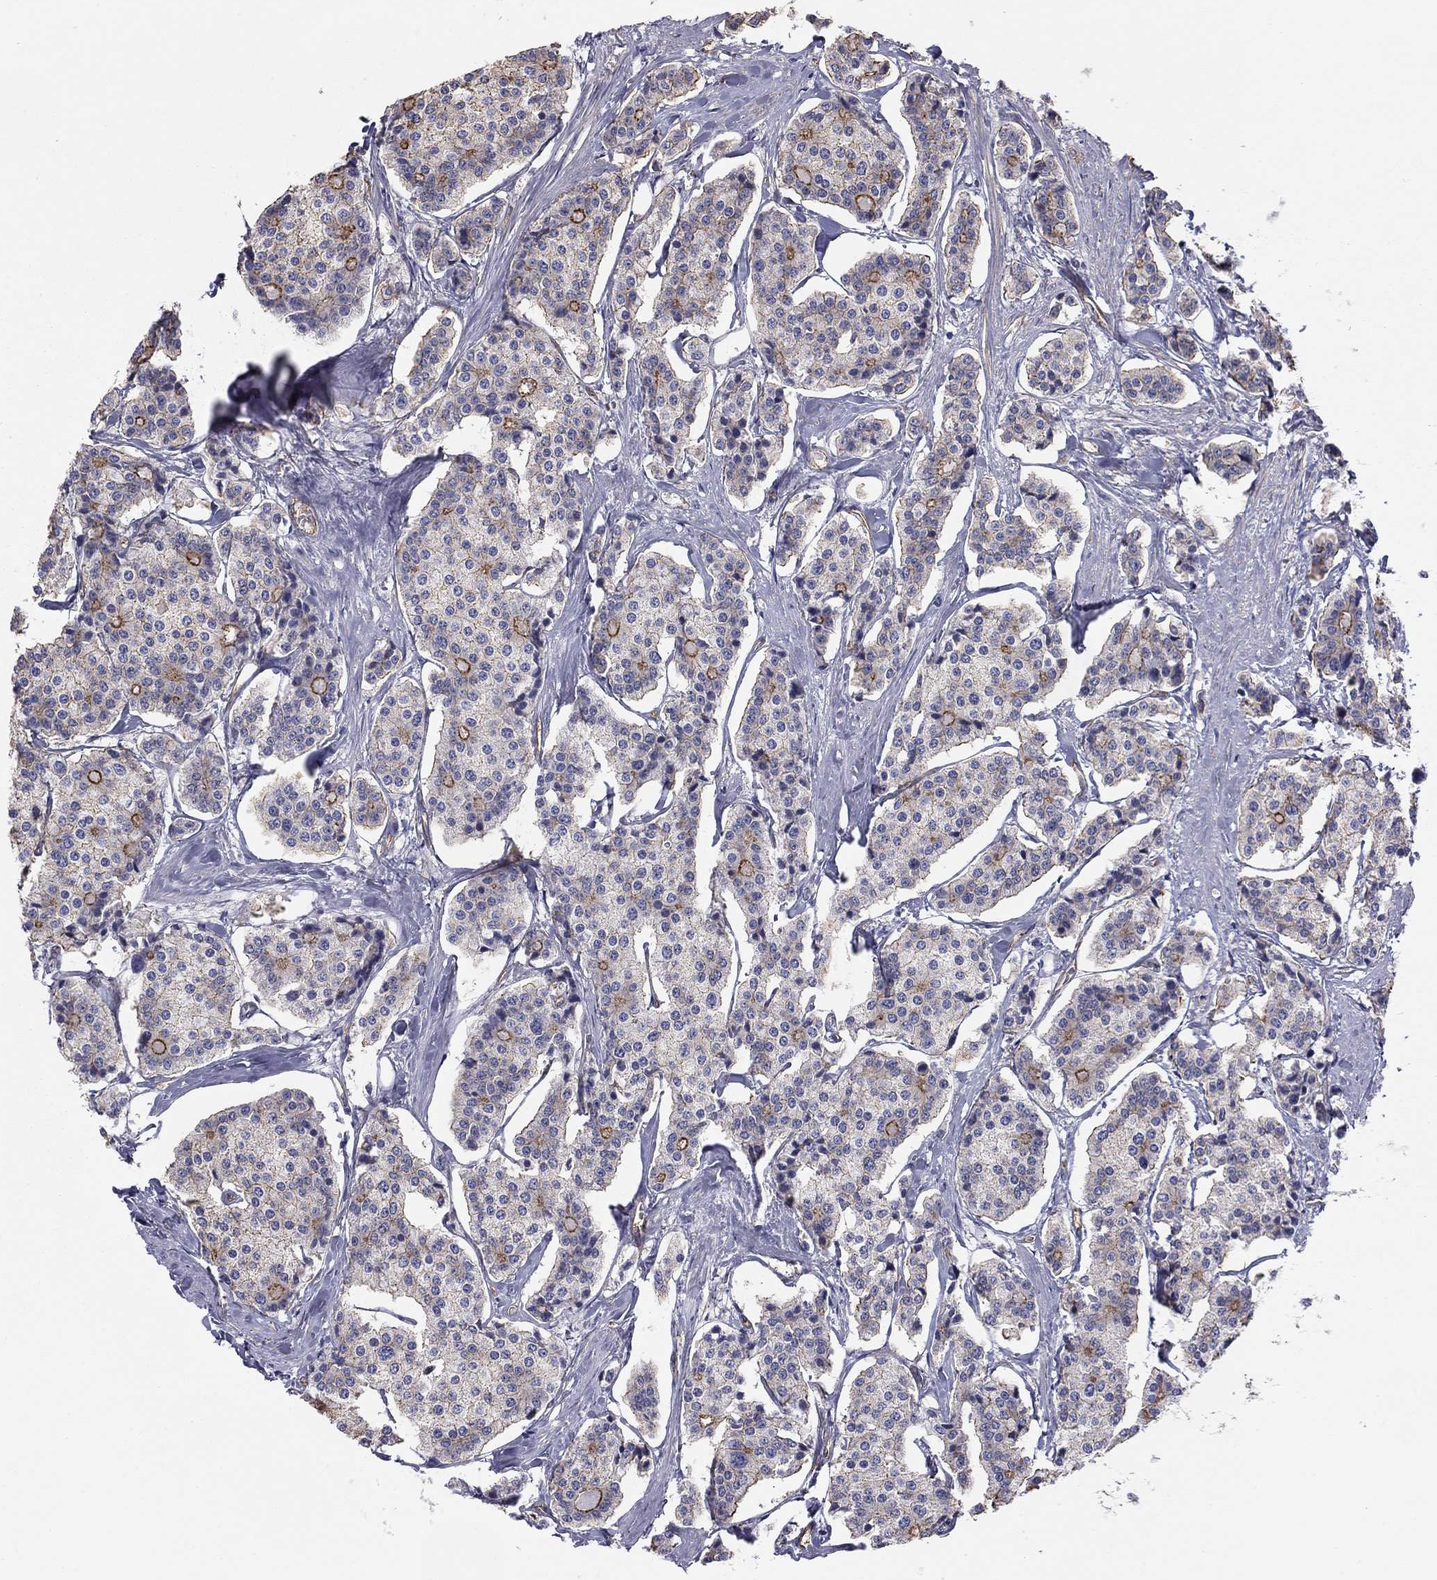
{"staining": {"intensity": "moderate", "quantity": "<25%", "location": "cytoplasmic/membranous"}, "tissue": "carcinoid", "cell_type": "Tumor cells", "image_type": "cancer", "snomed": [{"axis": "morphology", "description": "Carcinoid, malignant, NOS"}, {"axis": "topography", "description": "Small intestine"}], "caption": "Human carcinoid stained with a protein marker displays moderate staining in tumor cells.", "gene": "TCHH", "patient": {"sex": "female", "age": 65}}